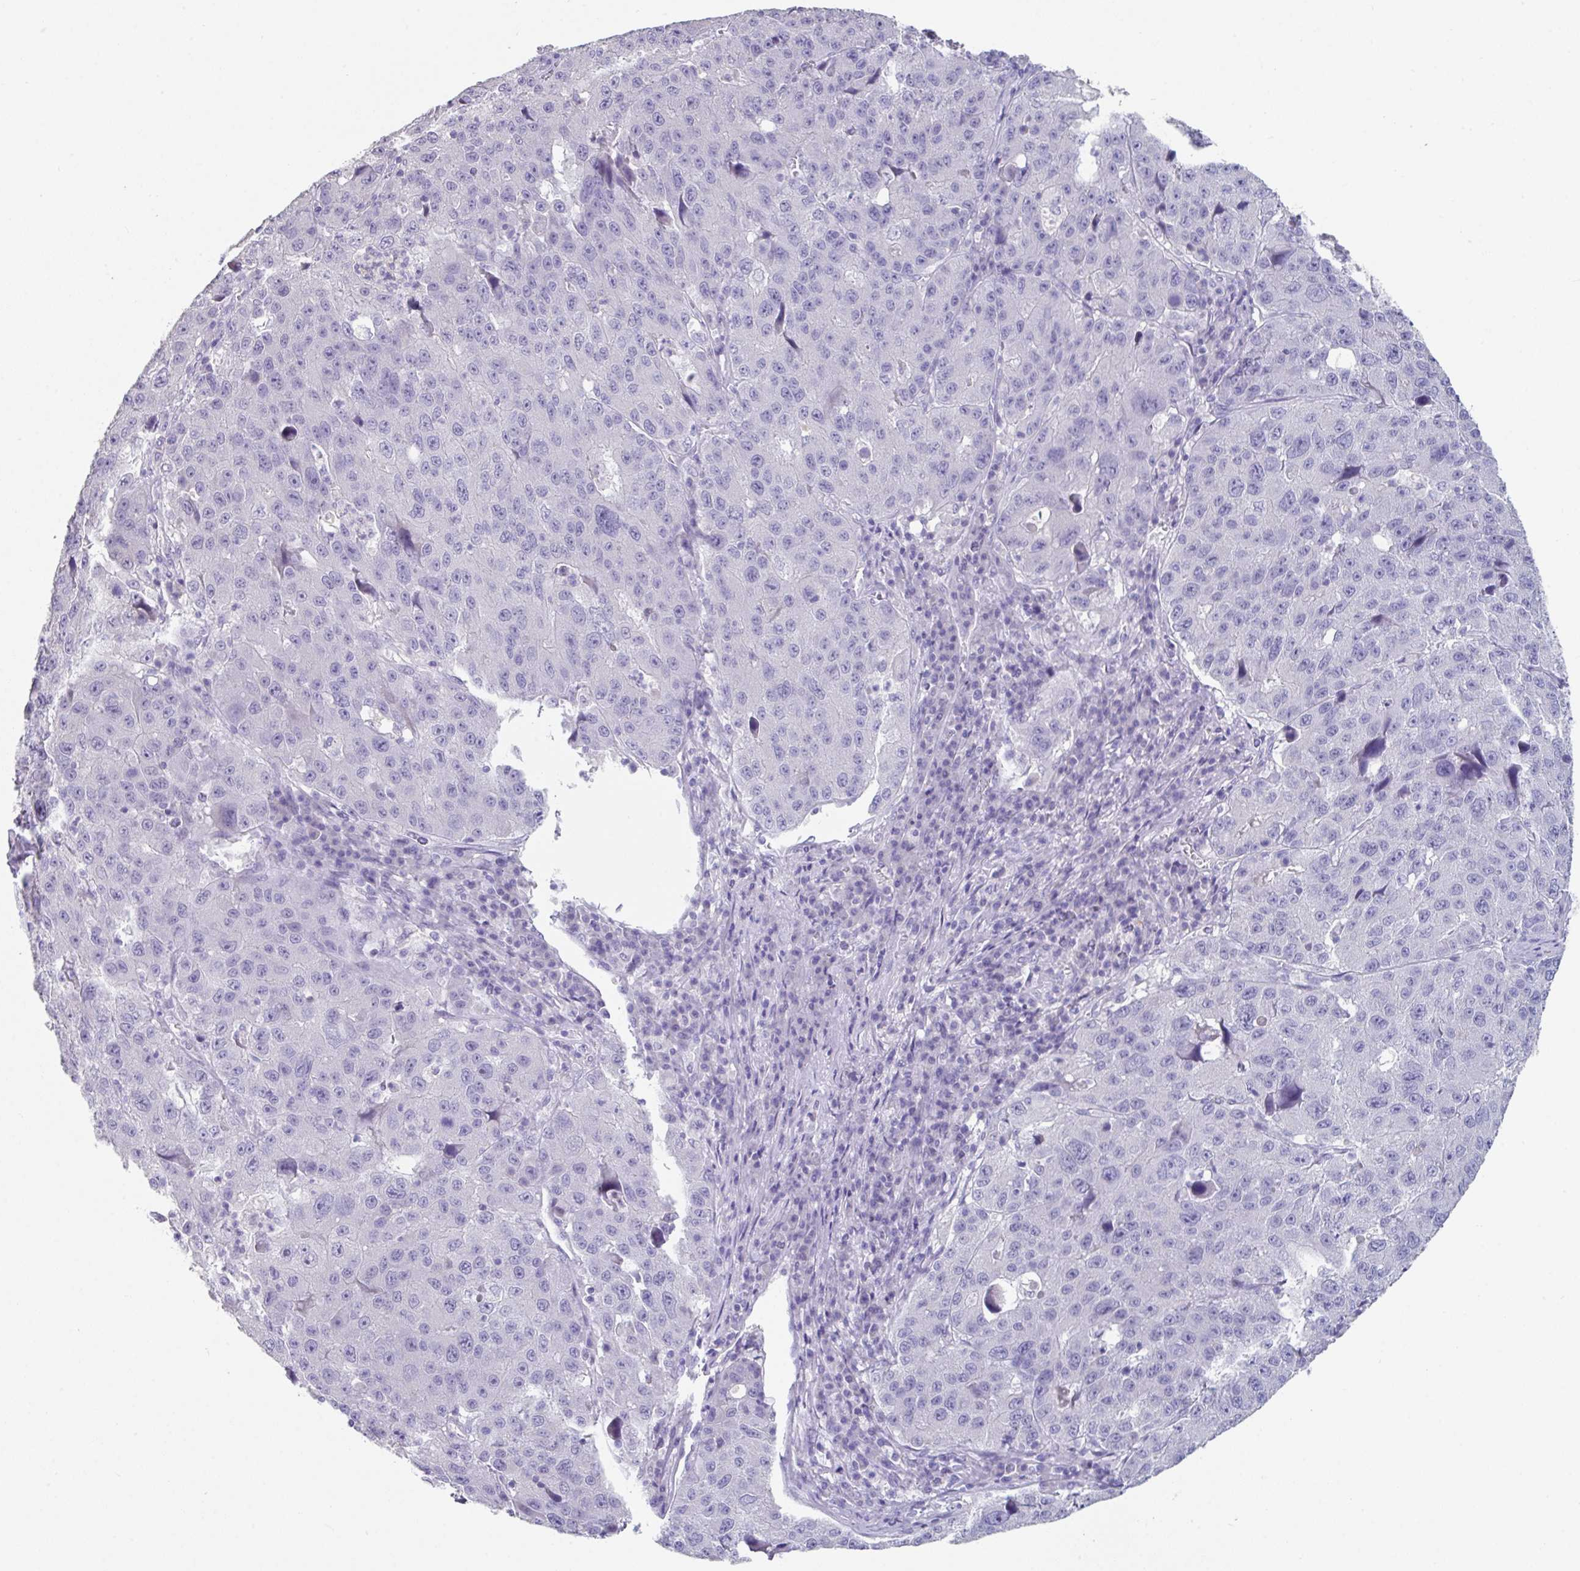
{"staining": {"intensity": "negative", "quantity": "none", "location": "none"}, "tissue": "stomach cancer", "cell_type": "Tumor cells", "image_type": "cancer", "snomed": [{"axis": "morphology", "description": "Adenocarcinoma, NOS"}, {"axis": "topography", "description": "Stomach"}], "caption": "Protein analysis of stomach cancer (adenocarcinoma) reveals no significant staining in tumor cells.", "gene": "SLC44A4", "patient": {"sex": "male", "age": 71}}